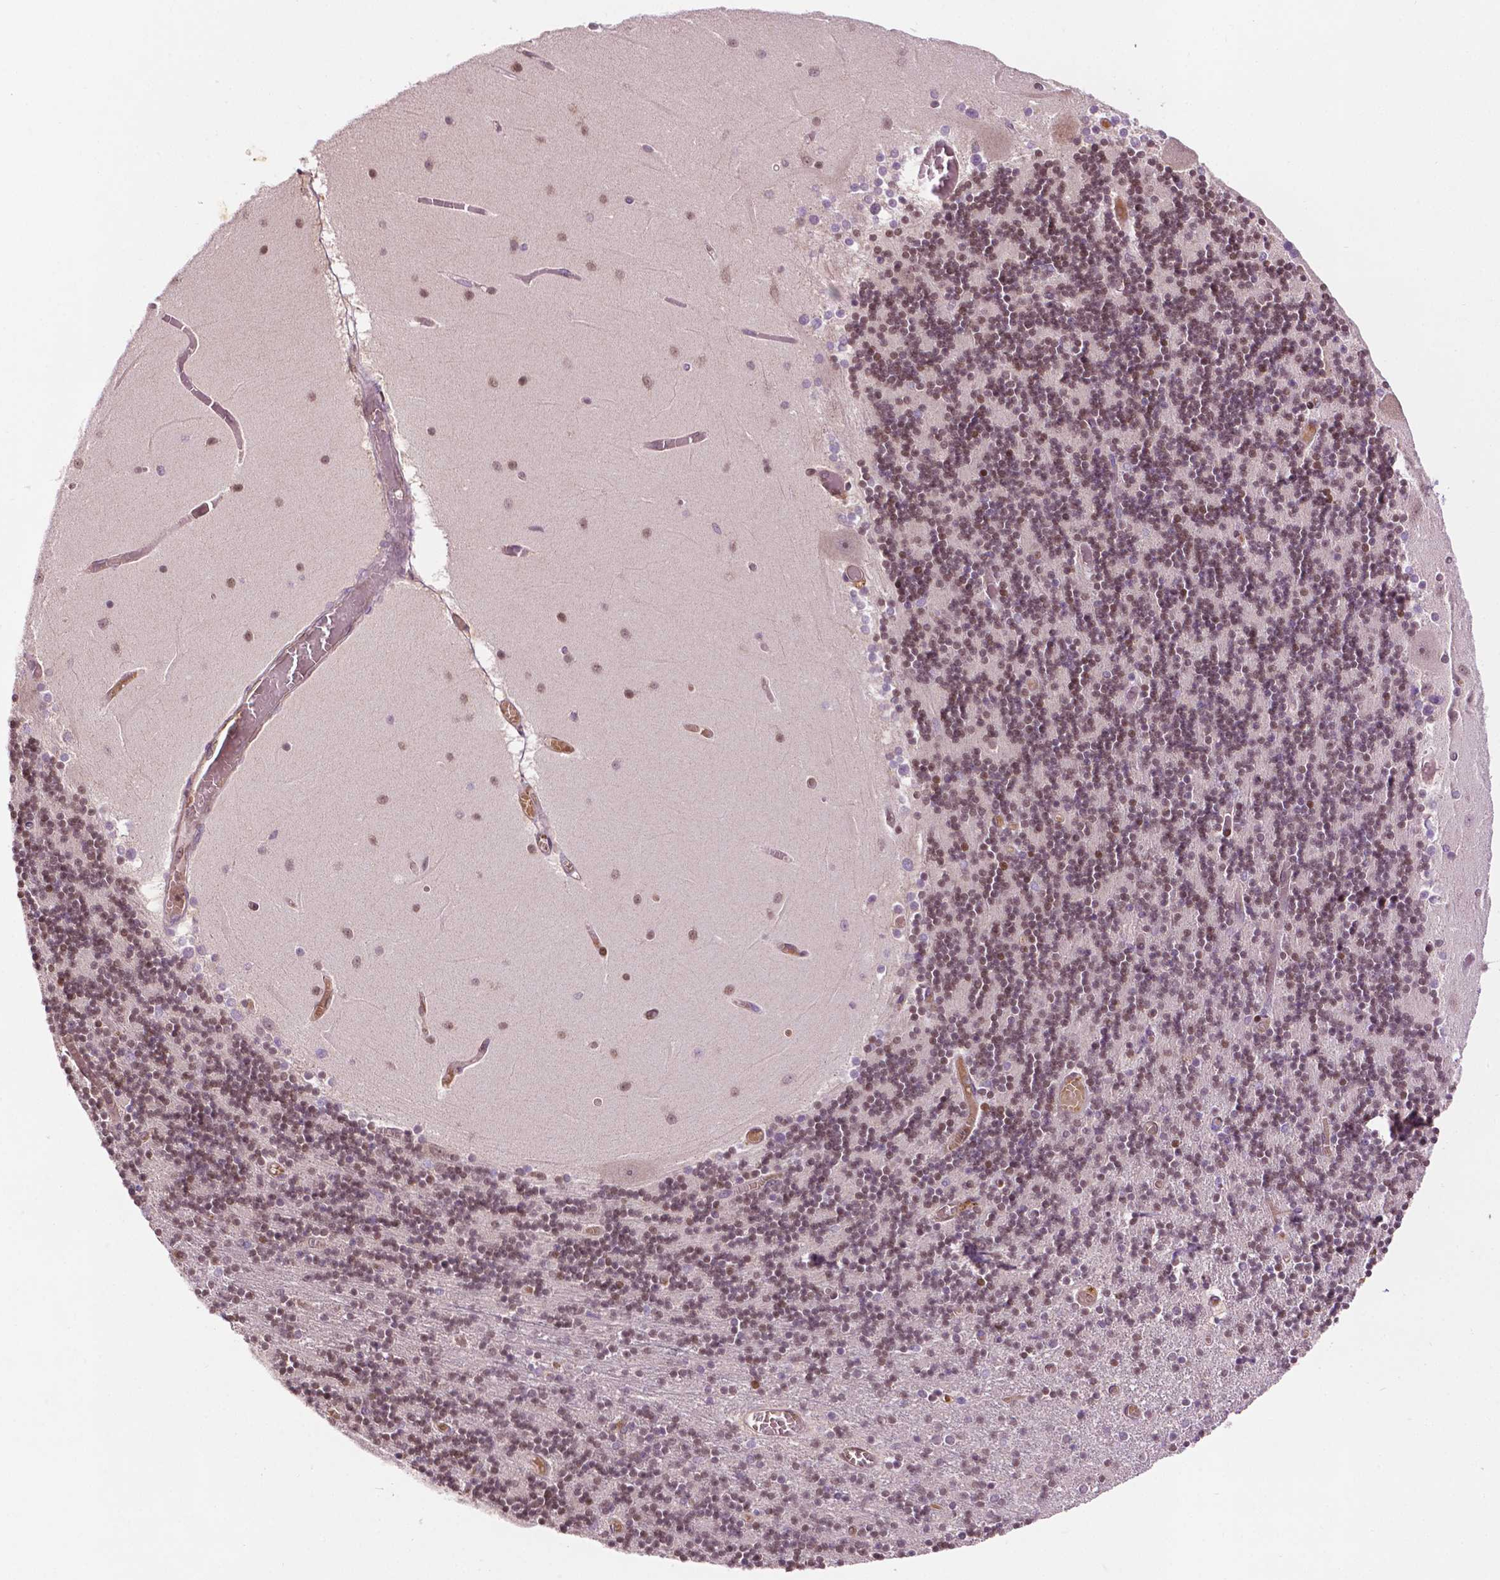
{"staining": {"intensity": "moderate", "quantity": ">75%", "location": "nuclear"}, "tissue": "cerebellum", "cell_type": "Cells in granular layer", "image_type": "normal", "snomed": [{"axis": "morphology", "description": "Normal tissue, NOS"}, {"axis": "topography", "description": "Cerebellum"}], "caption": "Immunohistochemical staining of benign human cerebellum exhibits >75% levels of moderate nuclear protein positivity in about >75% of cells in granular layer. The staining was performed using DAB (3,3'-diaminobenzidine) to visualize the protein expression in brown, while the nuclei were stained in blue with hematoxylin (Magnification: 20x).", "gene": "ZNF41", "patient": {"sex": "female", "age": 28}}